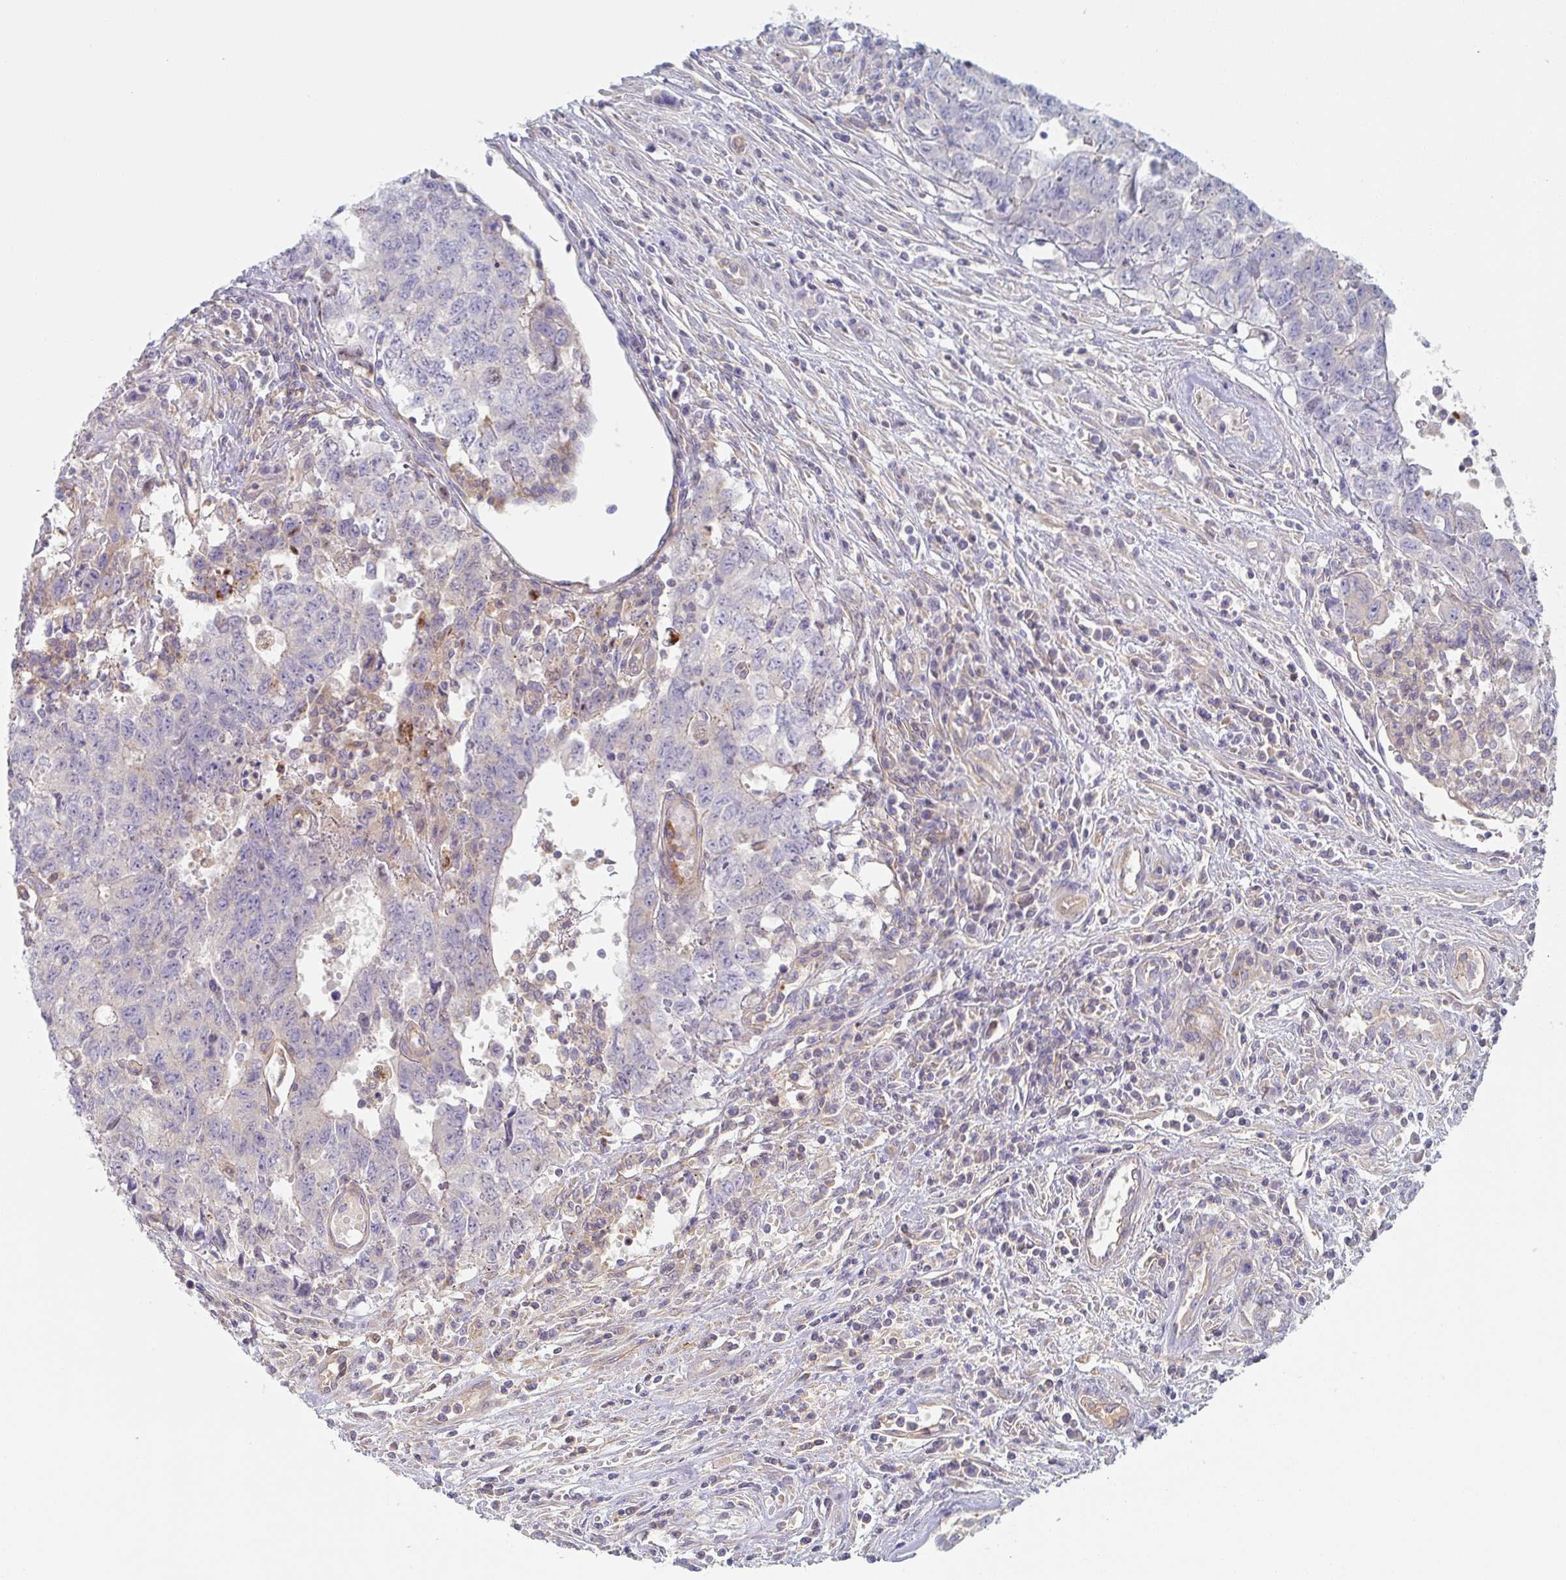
{"staining": {"intensity": "negative", "quantity": "none", "location": "none"}, "tissue": "testis cancer", "cell_type": "Tumor cells", "image_type": "cancer", "snomed": [{"axis": "morphology", "description": "Carcinoma, Embryonal, NOS"}, {"axis": "topography", "description": "Testis"}], "caption": "The micrograph exhibits no staining of tumor cells in embryonal carcinoma (testis). Brightfield microscopy of immunohistochemistry (IHC) stained with DAB (3,3'-diaminobenzidine) (brown) and hematoxylin (blue), captured at high magnification.", "gene": "AMPD2", "patient": {"sex": "male", "age": 34}}